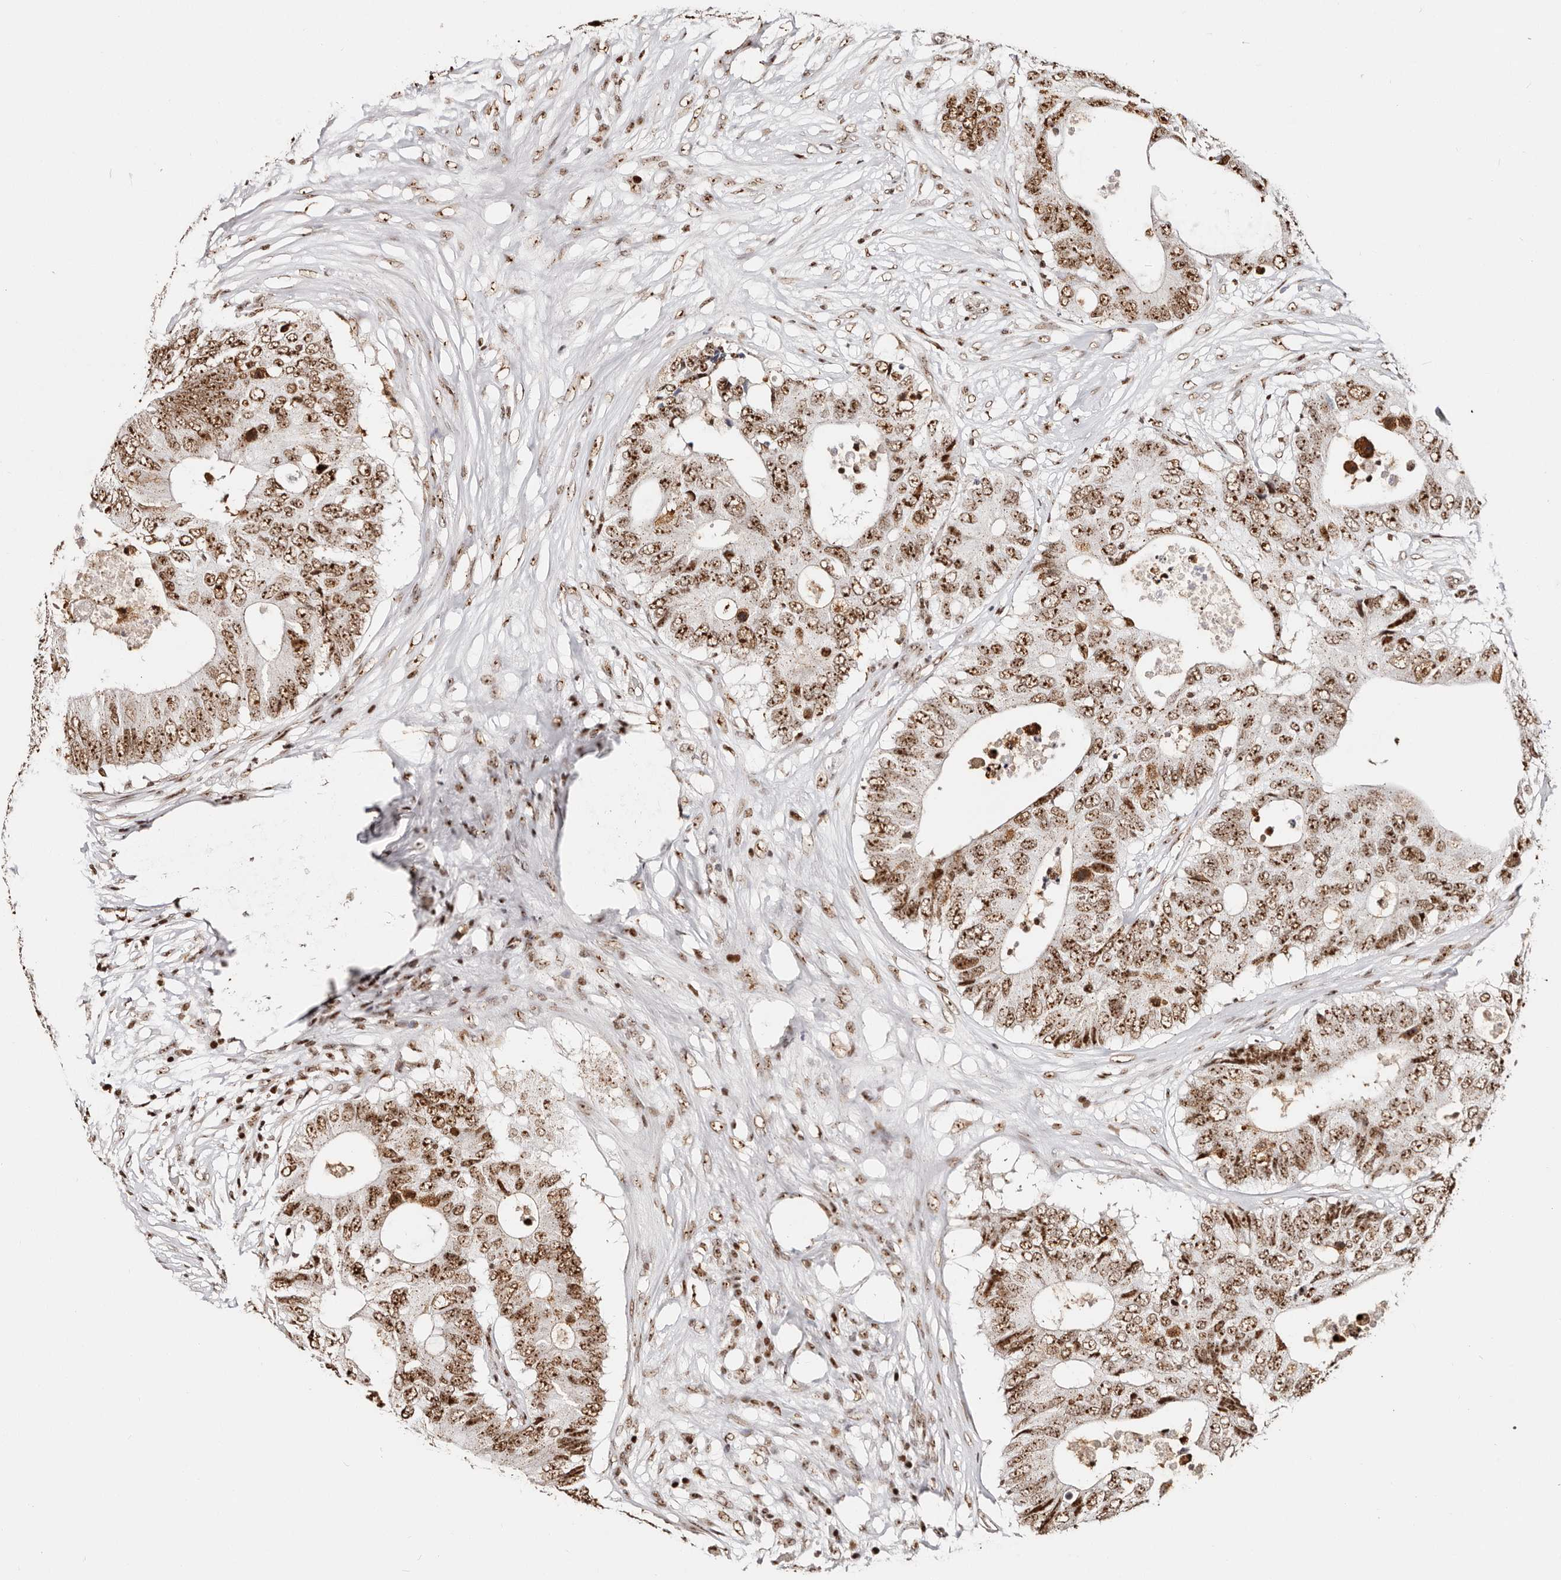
{"staining": {"intensity": "strong", "quantity": ">75%", "location": "nuclear"}, "tissue": "colorectal cancer", "cell_type": "Tumor cells", "image_type": "cancer", "snomed": [{"axis": "morphology", "description": "Adenocarcinoma, NOS"}, {"axis": "topography", "description": "Colon"}], "caption": "Immunohistochemistry micrograph of neoplastic tissue: human adenocarcinoma (colorectal) stained using IHC demonstrates high levels of strong protein expression localized specifically in the nuclear of tumor cells, appearing as a nuclear brown color.", "gene": "IQGAP3", "patient": {"sex": "male", "age": 71}}